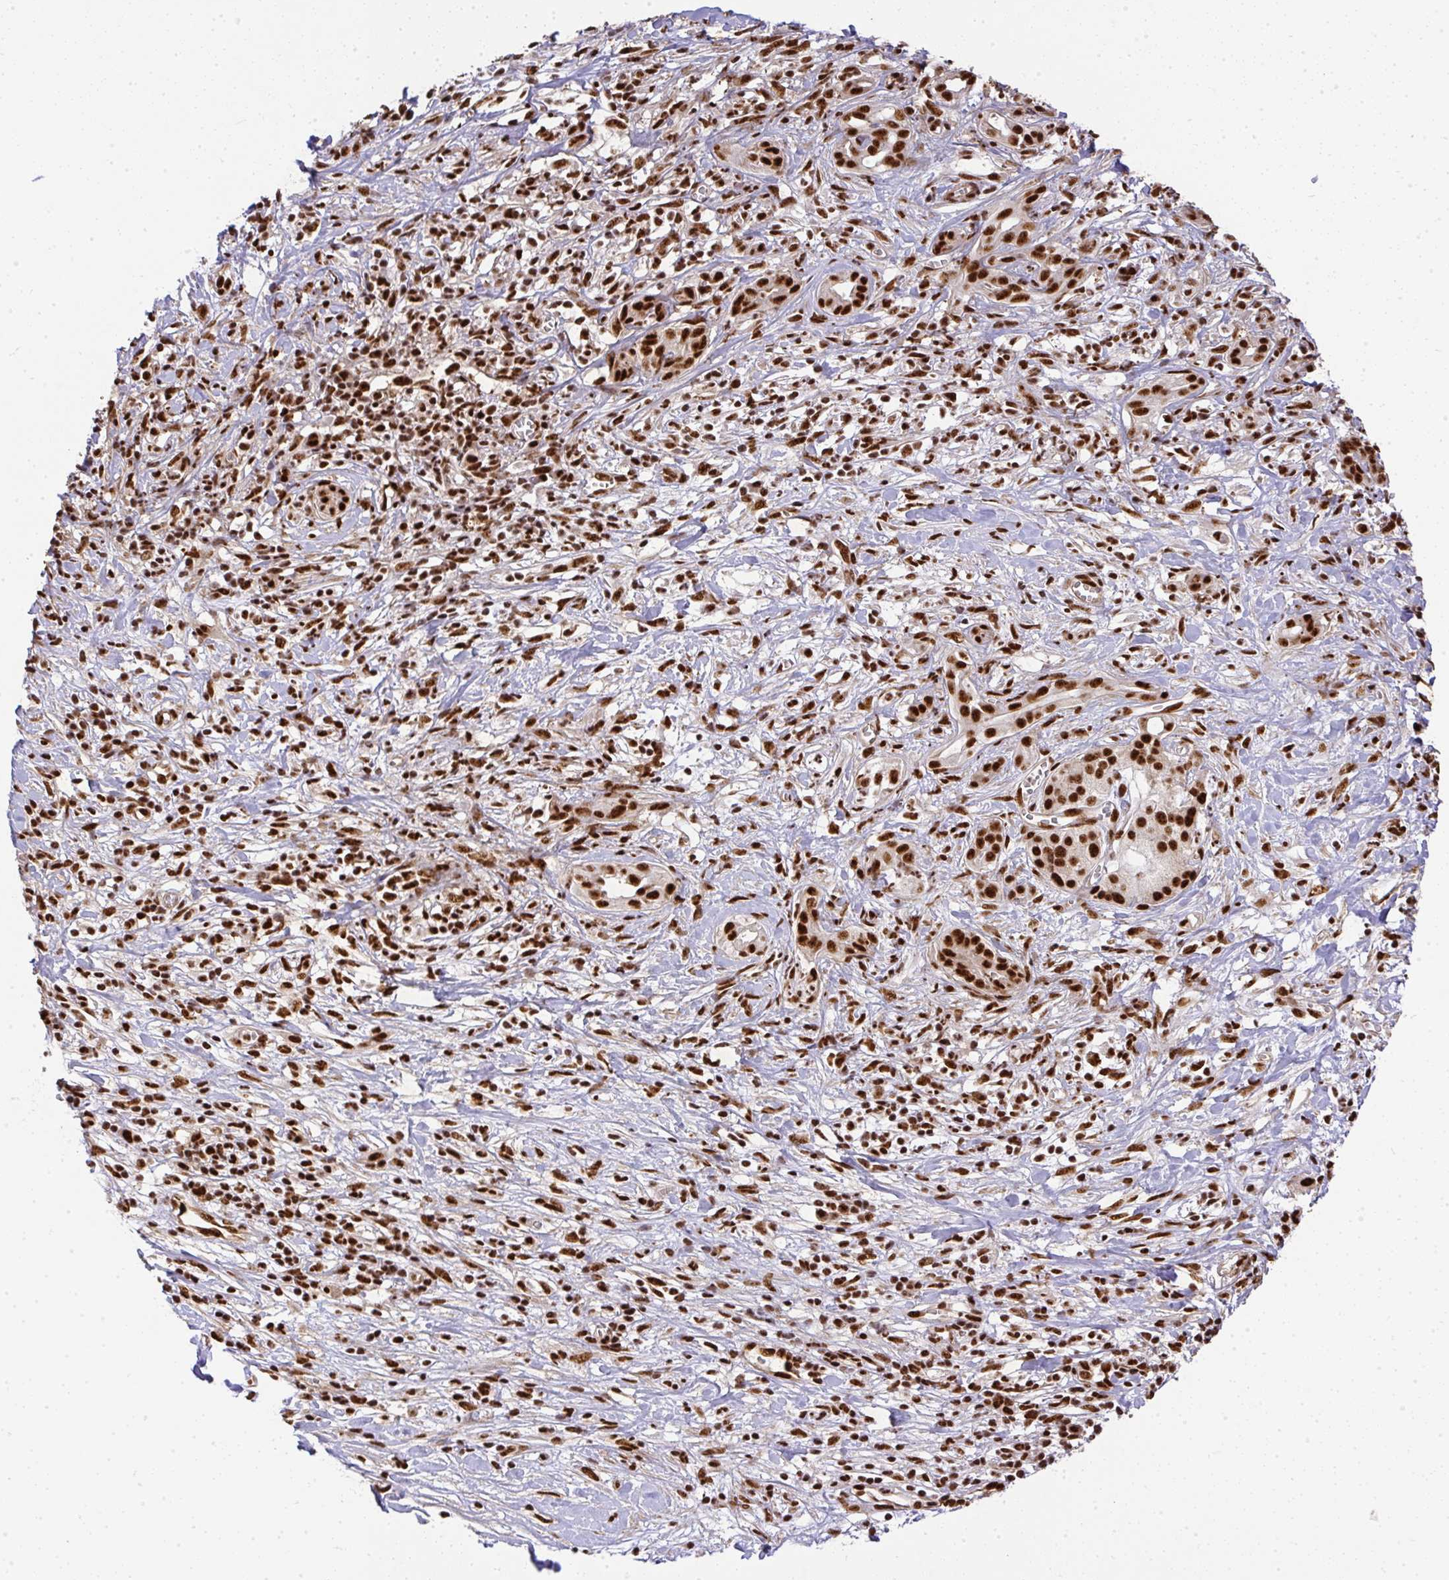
{"staining": {"intensity": "strong", "quantity": ">75%", "location": "nuclear"}, "tissue": "pancreatic cancer", "cell_type": "Tumor cells", "image_type": "cancer", "snomed": [{"axis": "morphology", "description": "Adenocarcinoma, NOS"}, {"axis": "topography", "description": "Pancreas"}], "caption": "Human pancreatic adenocarcinoma stained for a protein (brown) demonstrates strong nuclear positive staining in approximately >75% of tumor cells.", "gene": "U2AF1", "patient": {"sex": "male", "age": 61}}